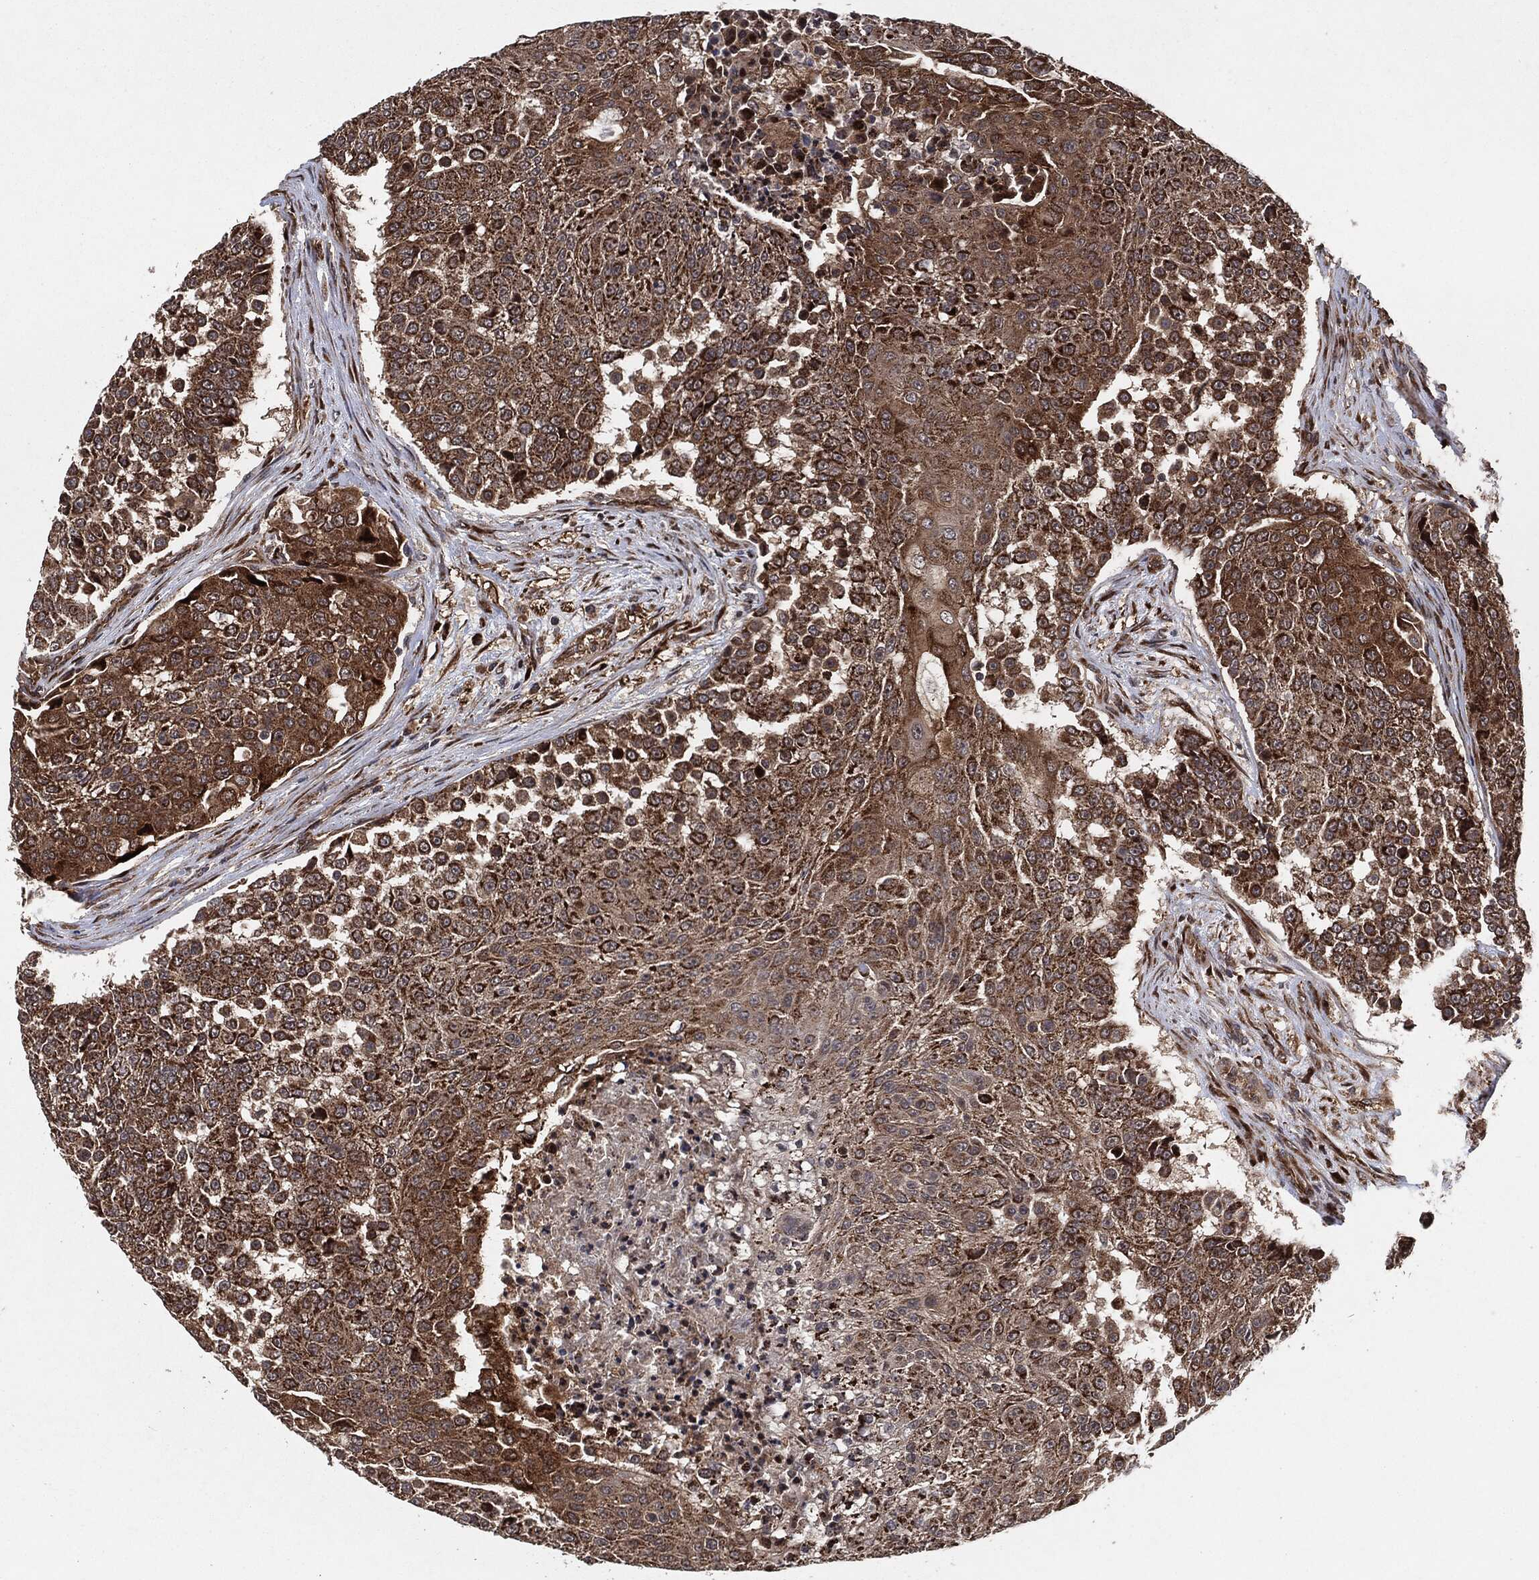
{"staining": {"intensity": "strong", "quantity": ">75%", "location": "cytoplasmic/membranous"}, "tissue": "urothelial cancer", "cell_type": "Tumor cells", "image_type": "cancer", "snomed": [{"axis": "morphology", "description": "Urothelial carcinoma, High grade"}, {"axis": "topography", "description": "Urinary bladder"}], "caption": "A photomicrograph of urothelial carcinoma (high-grade) stained for a protein exhibits strong cytoplasmic/membranous brown staining in tumor cells. Nuclei are stained in blue.", "gene": "BCAR1", "patient": {"sex": "female", "age": 63}}